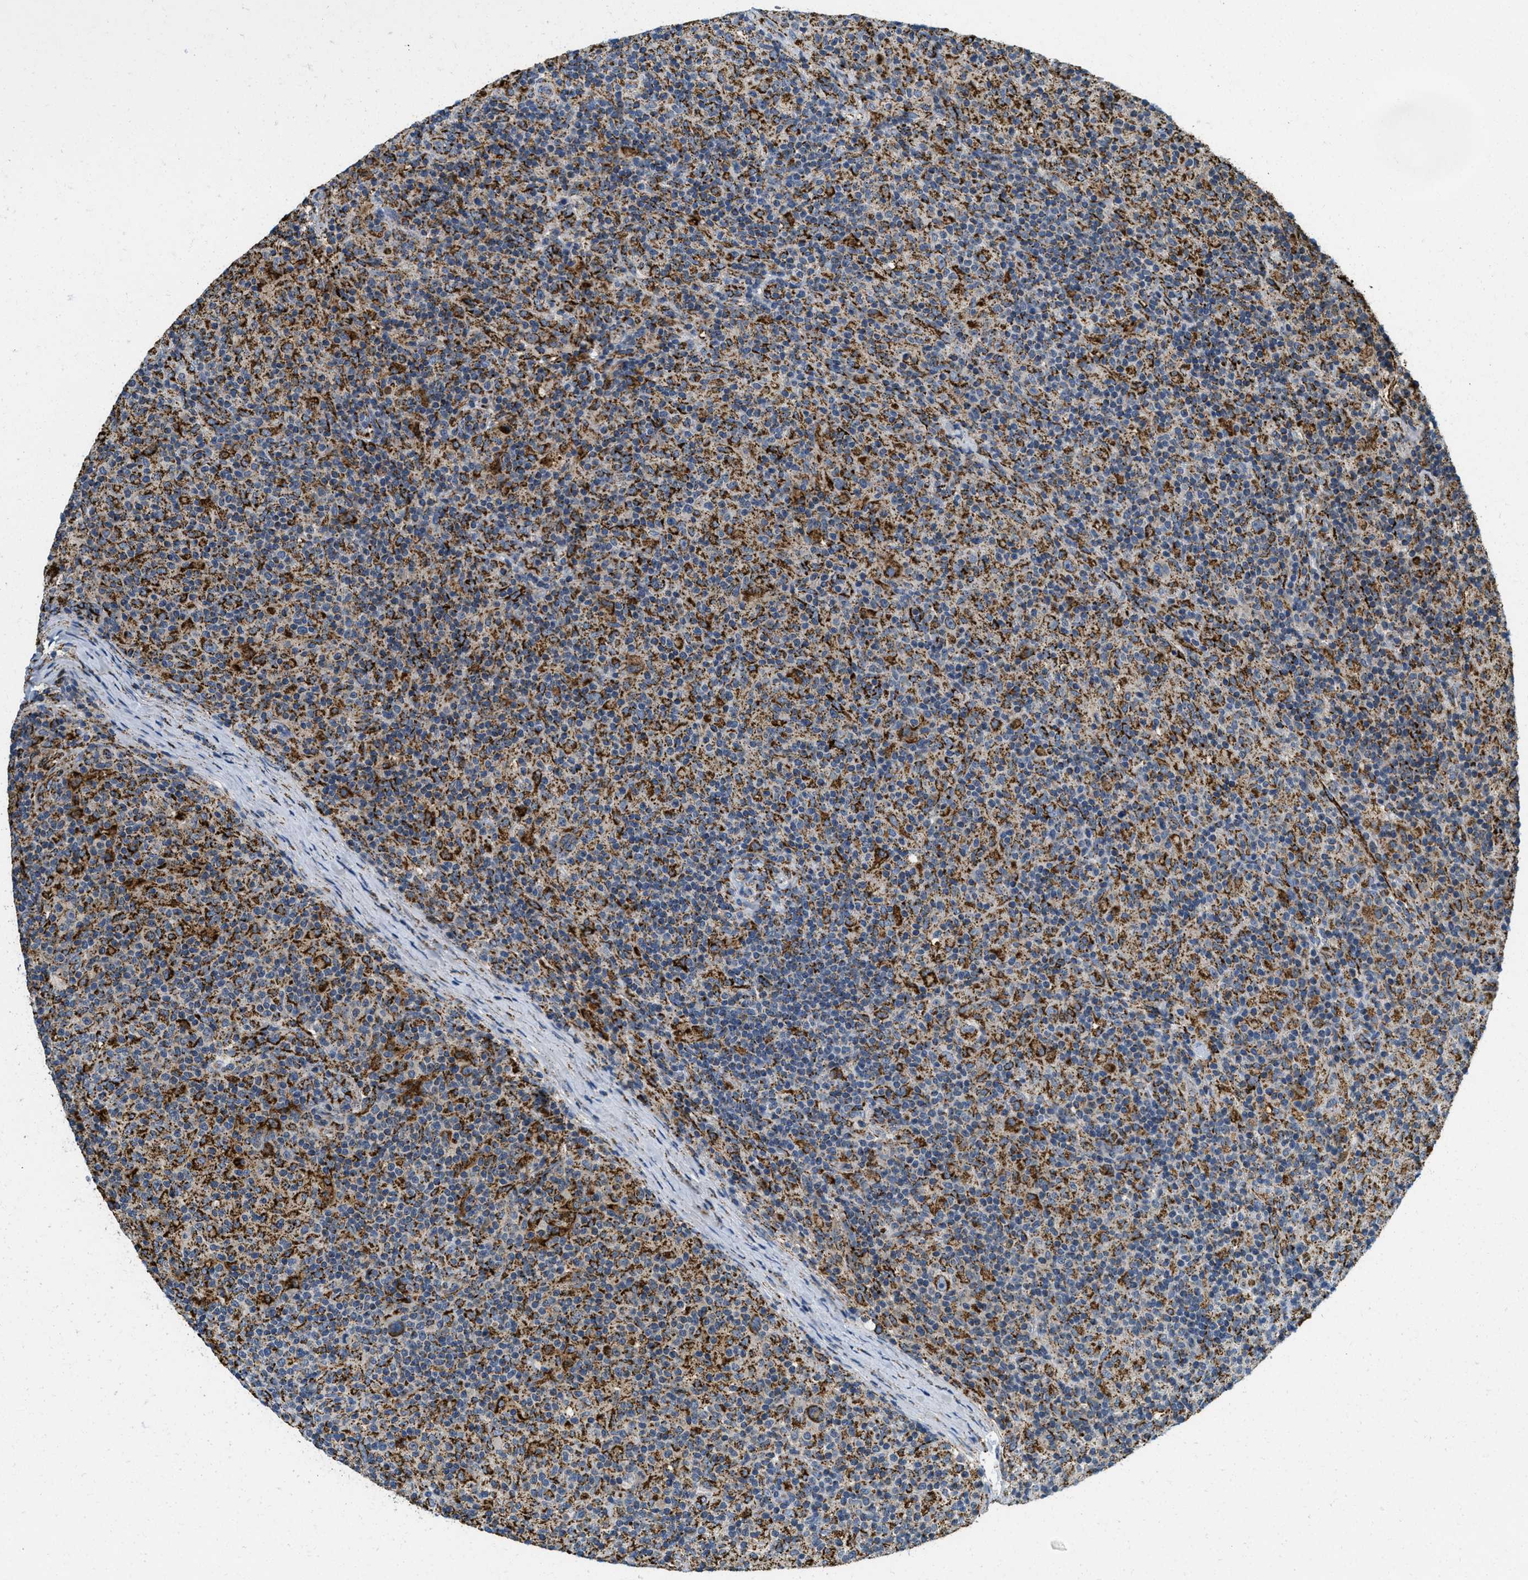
{"staining": {"intensity": "strong", "quantity": "<25%", "location": "cytoplasmic/membranous"}, "tissue": "lymphoma", "cell_type": "Tumor cells", "image_type": "cancer", "snomed": [{"axis": "morphology", "description": "Hodgkin's disease, NOS"}, {"axis": "topography", "description": "Lymph node"}], "caption": "Lymphoma stained for a protein (brown) reveals strong cytoplasmic/membranous positive positivity in approximately <25% of tumor cells.", "gene": "HLCS", "patient": {"sex": "male", "age": 70}}